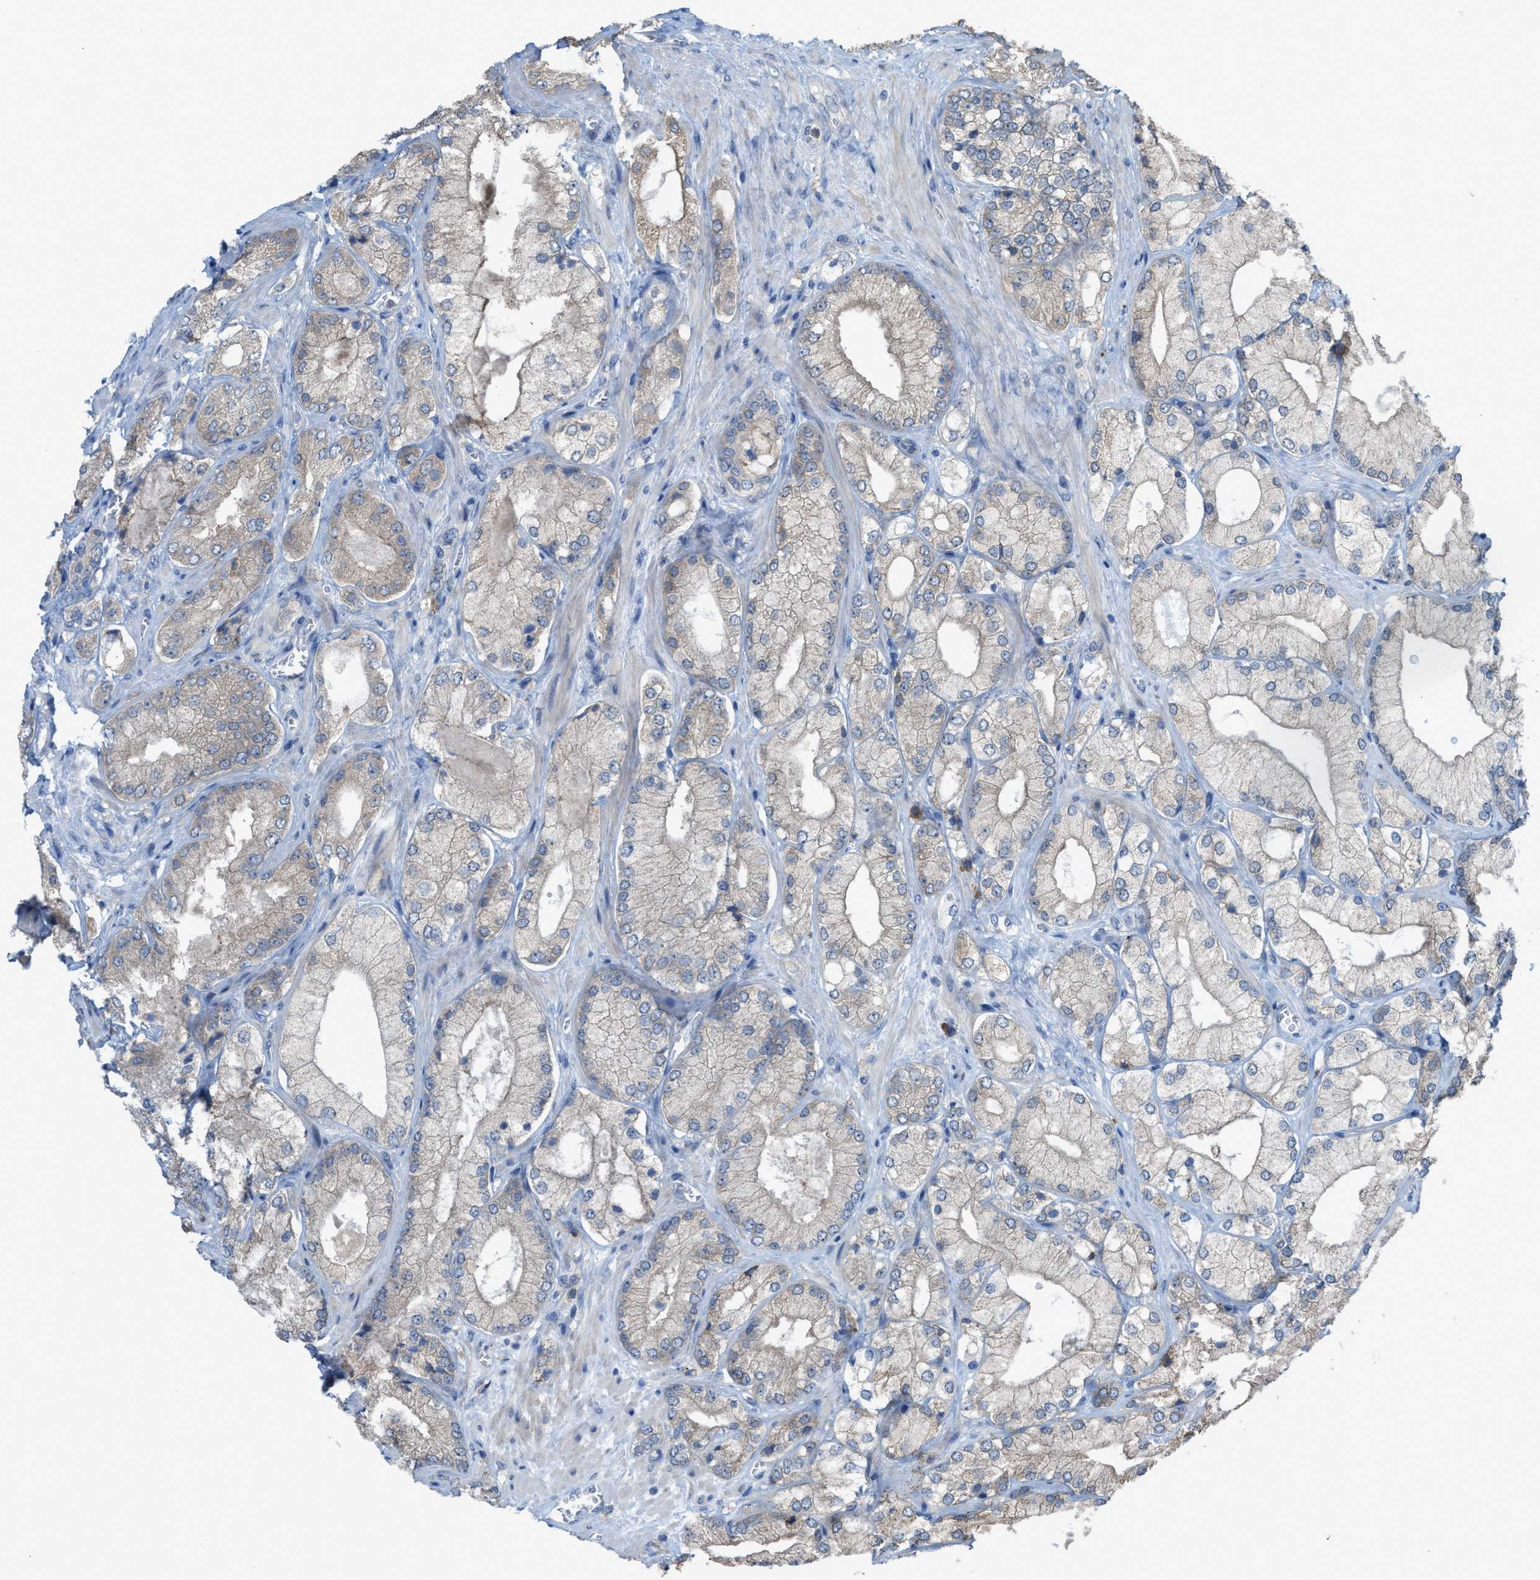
{"staining": {"intensity": "weak", "quantity": "25%-75%", "location": "cytoplasmic/membranous"}, "tissue": "prostate cancer", "cell_type": "Tumor cells", "image_type": "cancer", "snomed": [{"axis": "morphology", "description": "Adenocarcinoma, Low grade"}, {"axis": "topography", "description": "Prostate"}], "caption": "Immunohistochemical staining of human prostate cancer (adenocarcinoma (low-grade)) displays low levels of weak cytoplasmic/membranous staining in approximately 25%-75% of tumor cells. The protein is shown in brown color, while the nuclei are stained blue.", "gene": "PLAA", "patient": {"sex": "male", "age": 65}}